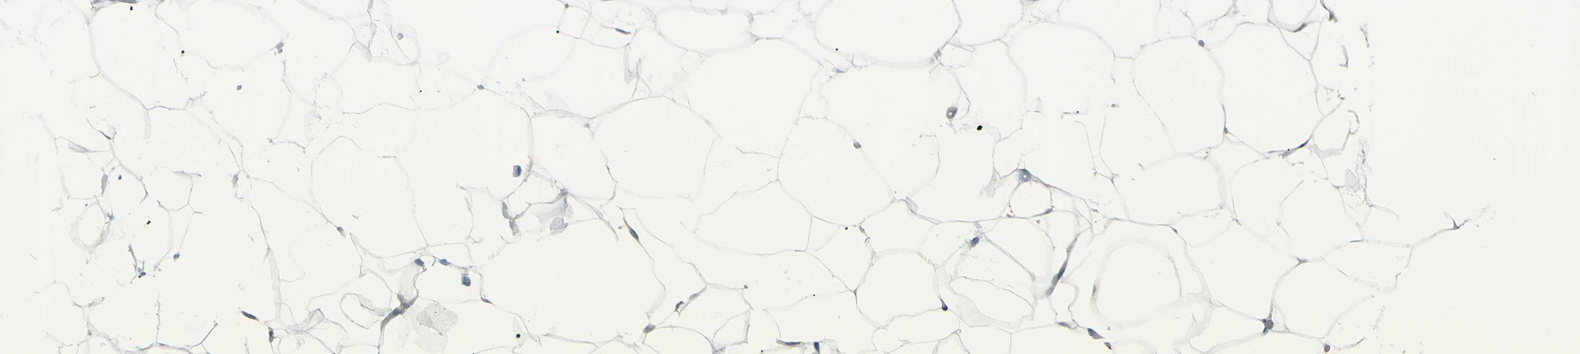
{"staining": {"intensity": "negative", "quantity": "none", "location": "none"}, "tissue": "adipose tissue", "cell_type": "Adipocytes", "image_type": "normal", "snomed": [{"axis": "morphology", "description": "Normal tissue, NOS"}, {"axis": "topography", "description": "Breast"}, {"axis": "topography", "description": "Adipose tissue"}], "caption": "Immunohistochemistry (IHC) image of normal adipose tissue stained for a protein (brown), which displays no positivity in adipocytes. The staining was performed using DAB (3,3'-diaminobenzidine) to visualize the protein expression in brown, while the nuclei were stained in blue with hematoxylin (Magnification: 20x).", "gene": "LRRK1", "patient": {"sex": "female", "age": 25}}